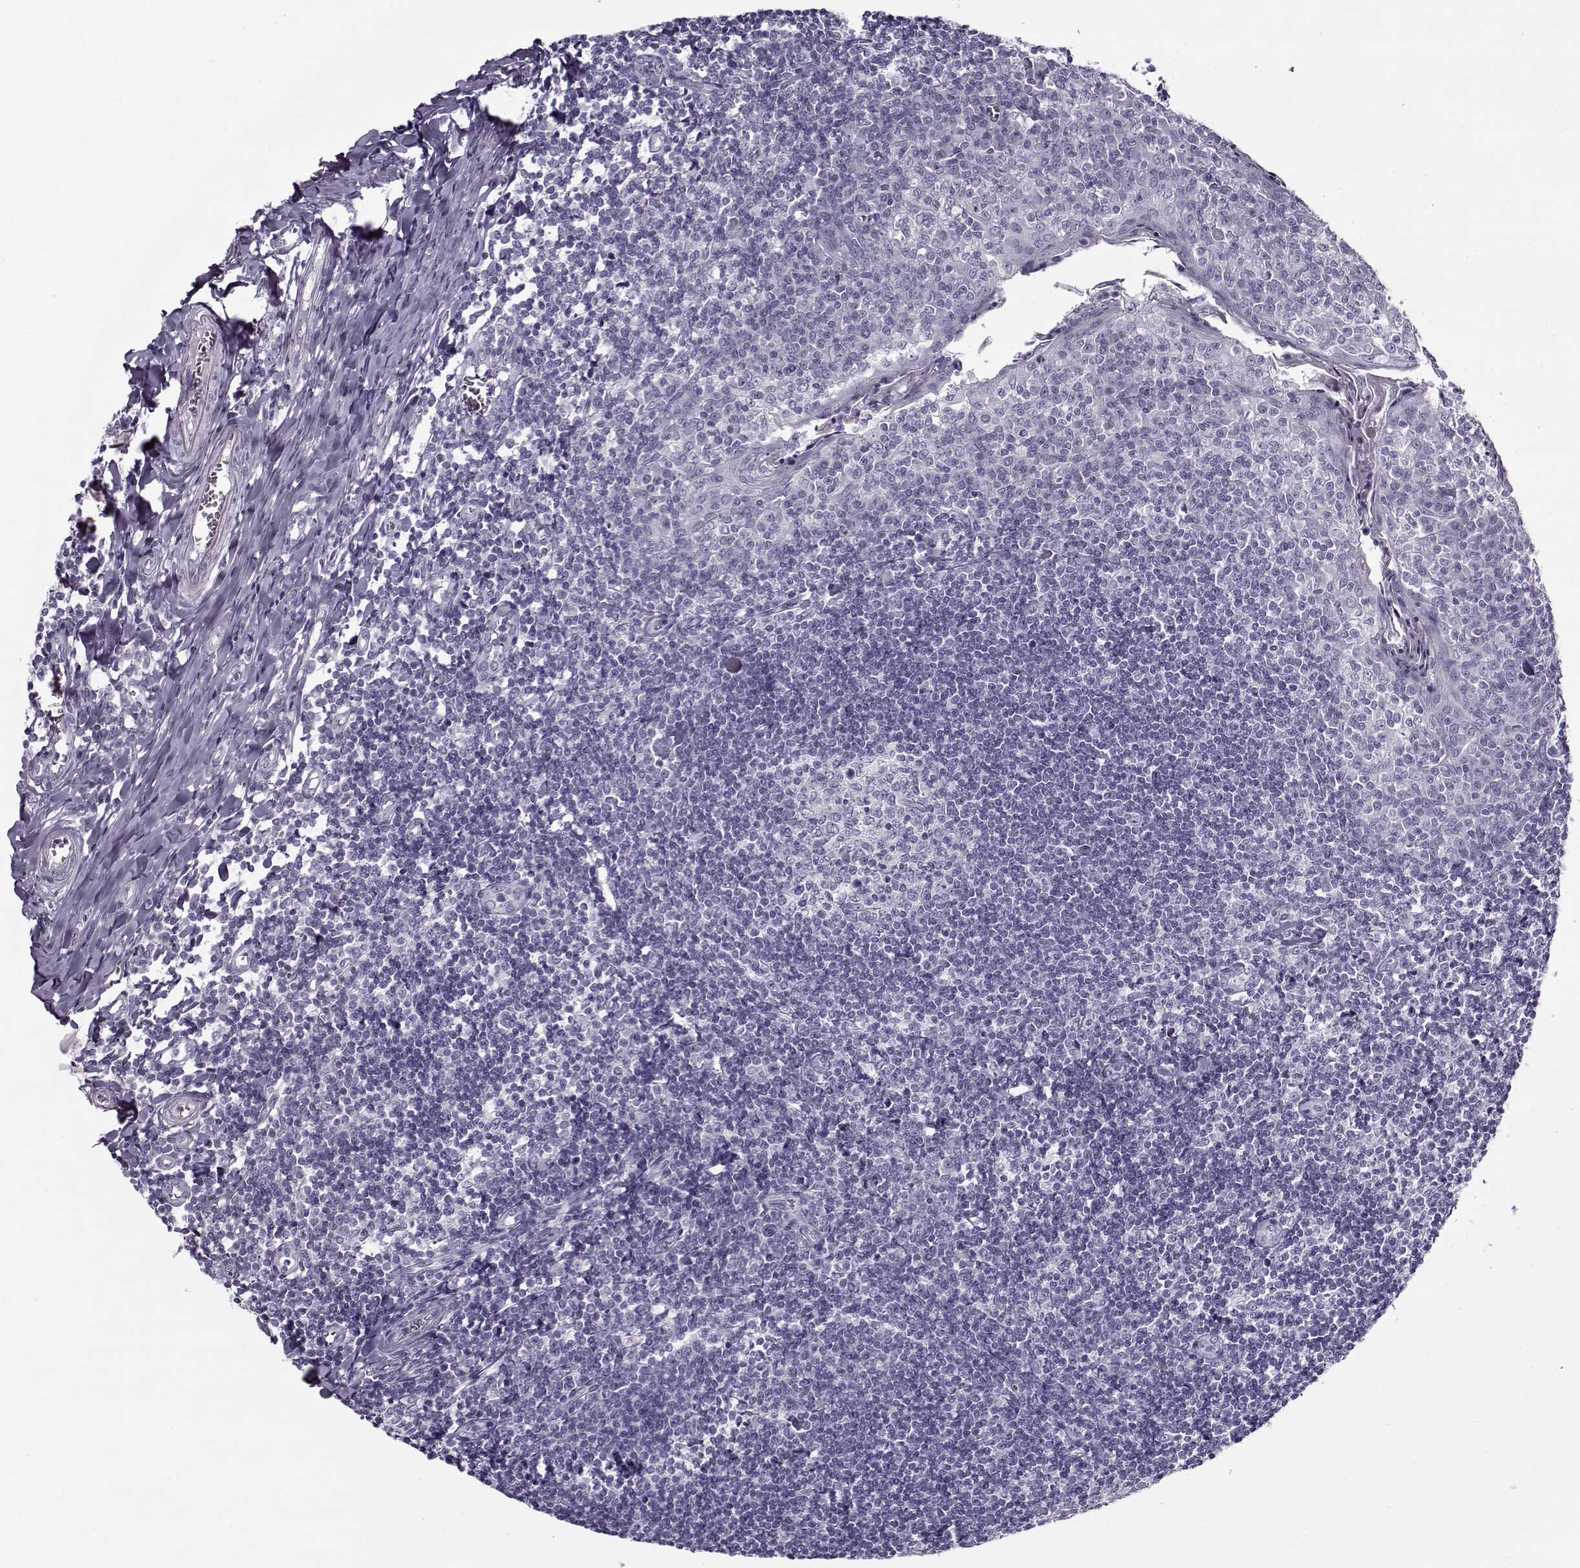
{"staining": {"intensity": "negative", "quantity": "none", "location": "none"}, "tissue": "tonsil", "cell_type": "Germinal center cells", "image_type": "normal", "snomed": [{"axis": "morphology", "description": "Normal tissue, NOS"}, {"axis": "topography", "description": "Tonsil"}], "caption": "Protein analysis of unremarkable tonsil shows no significant staining in germinal center cells. (IHC, brightfield microscopy, high magnification).", "gene": "GAGE10", "patient": {"sex": "female", "age": 12}}